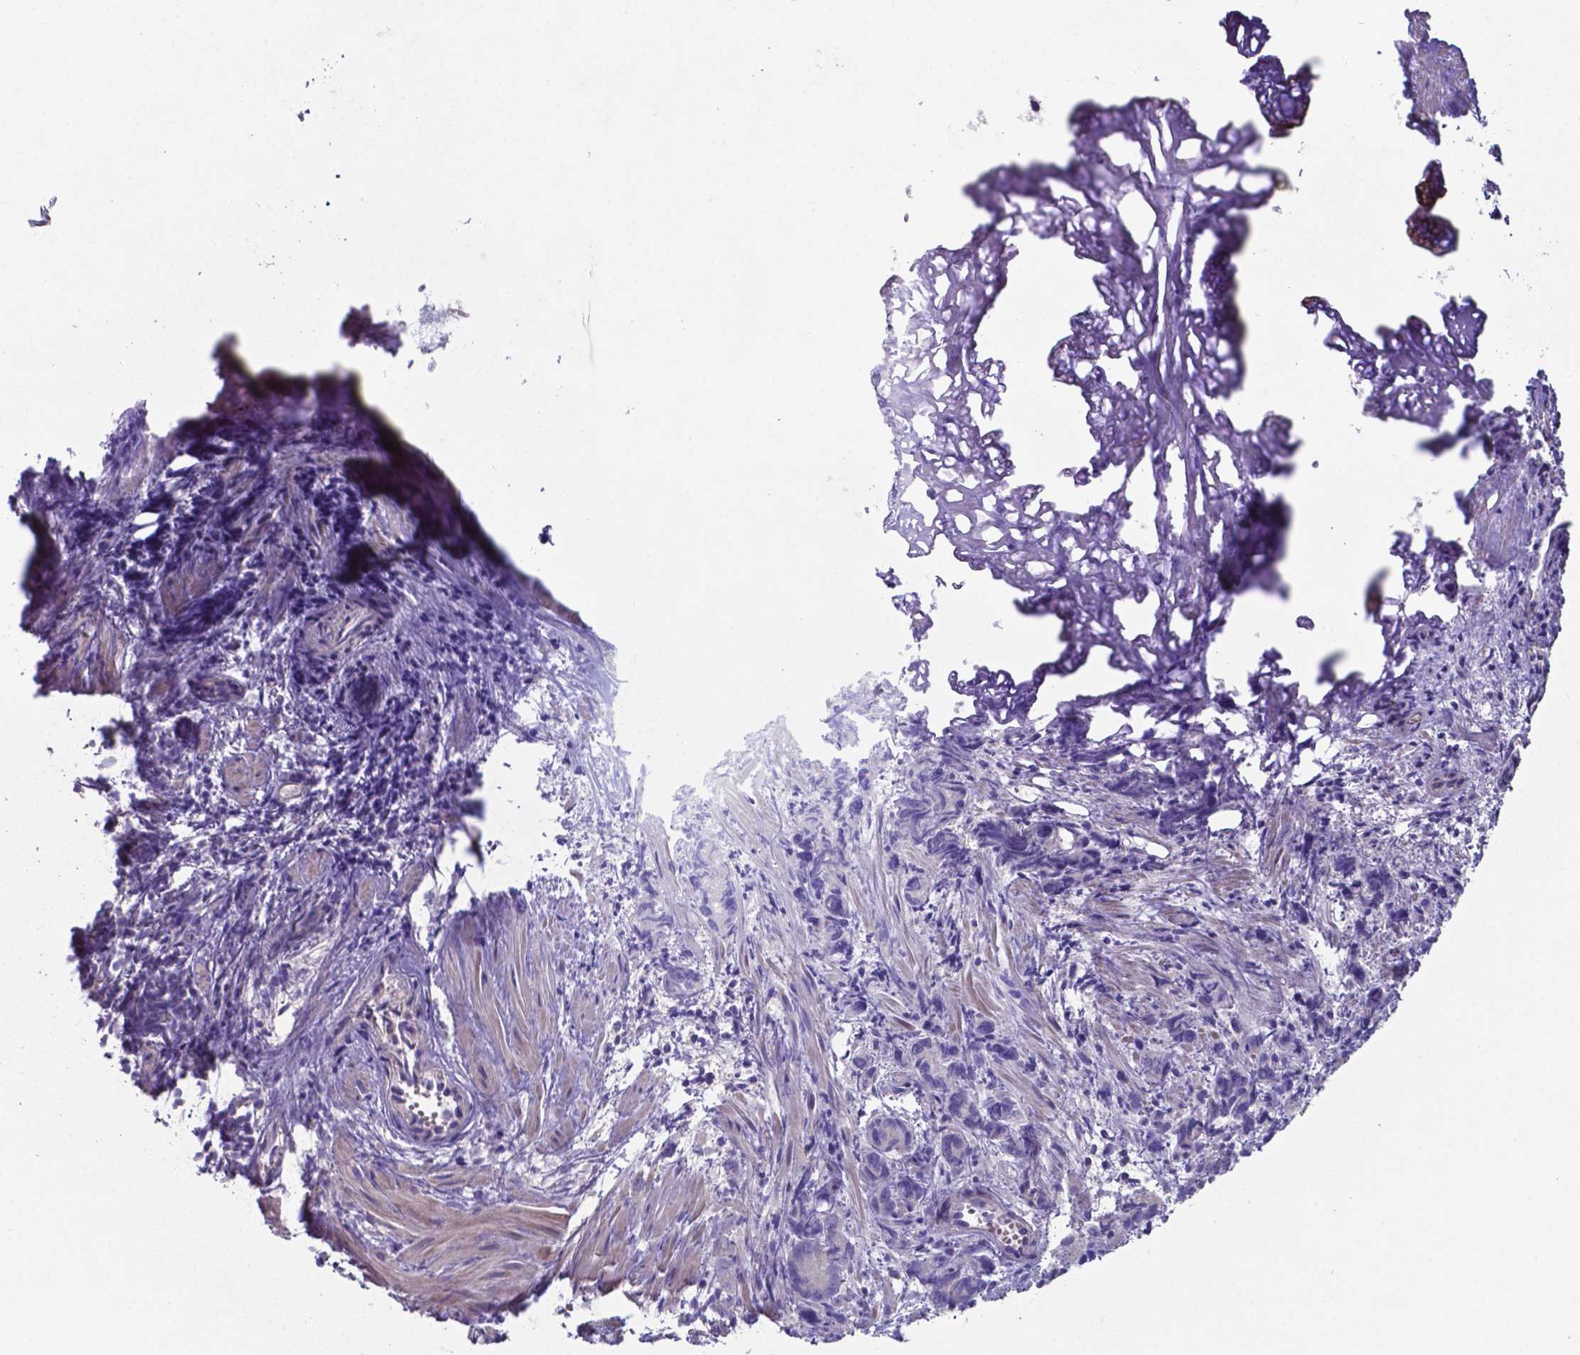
{"staining": {"intensity": "negative", "quantity": "none", "location": "none"}, "tissue": "prostate cancer", "cell_type": "Tumor cells", "image_type": "cancer", "snomed": [{"axis": "morphology", "description": "Adenocarcinoma, High grade"}, {"axis": "topography", "description": "Prostate"}], "caption": "Tumor cells are negative for brown protein staining in prostate high-grade adenocarcinoma.", "gene": "TYRO3", "patient": {"sex": "male", "age": 77}}